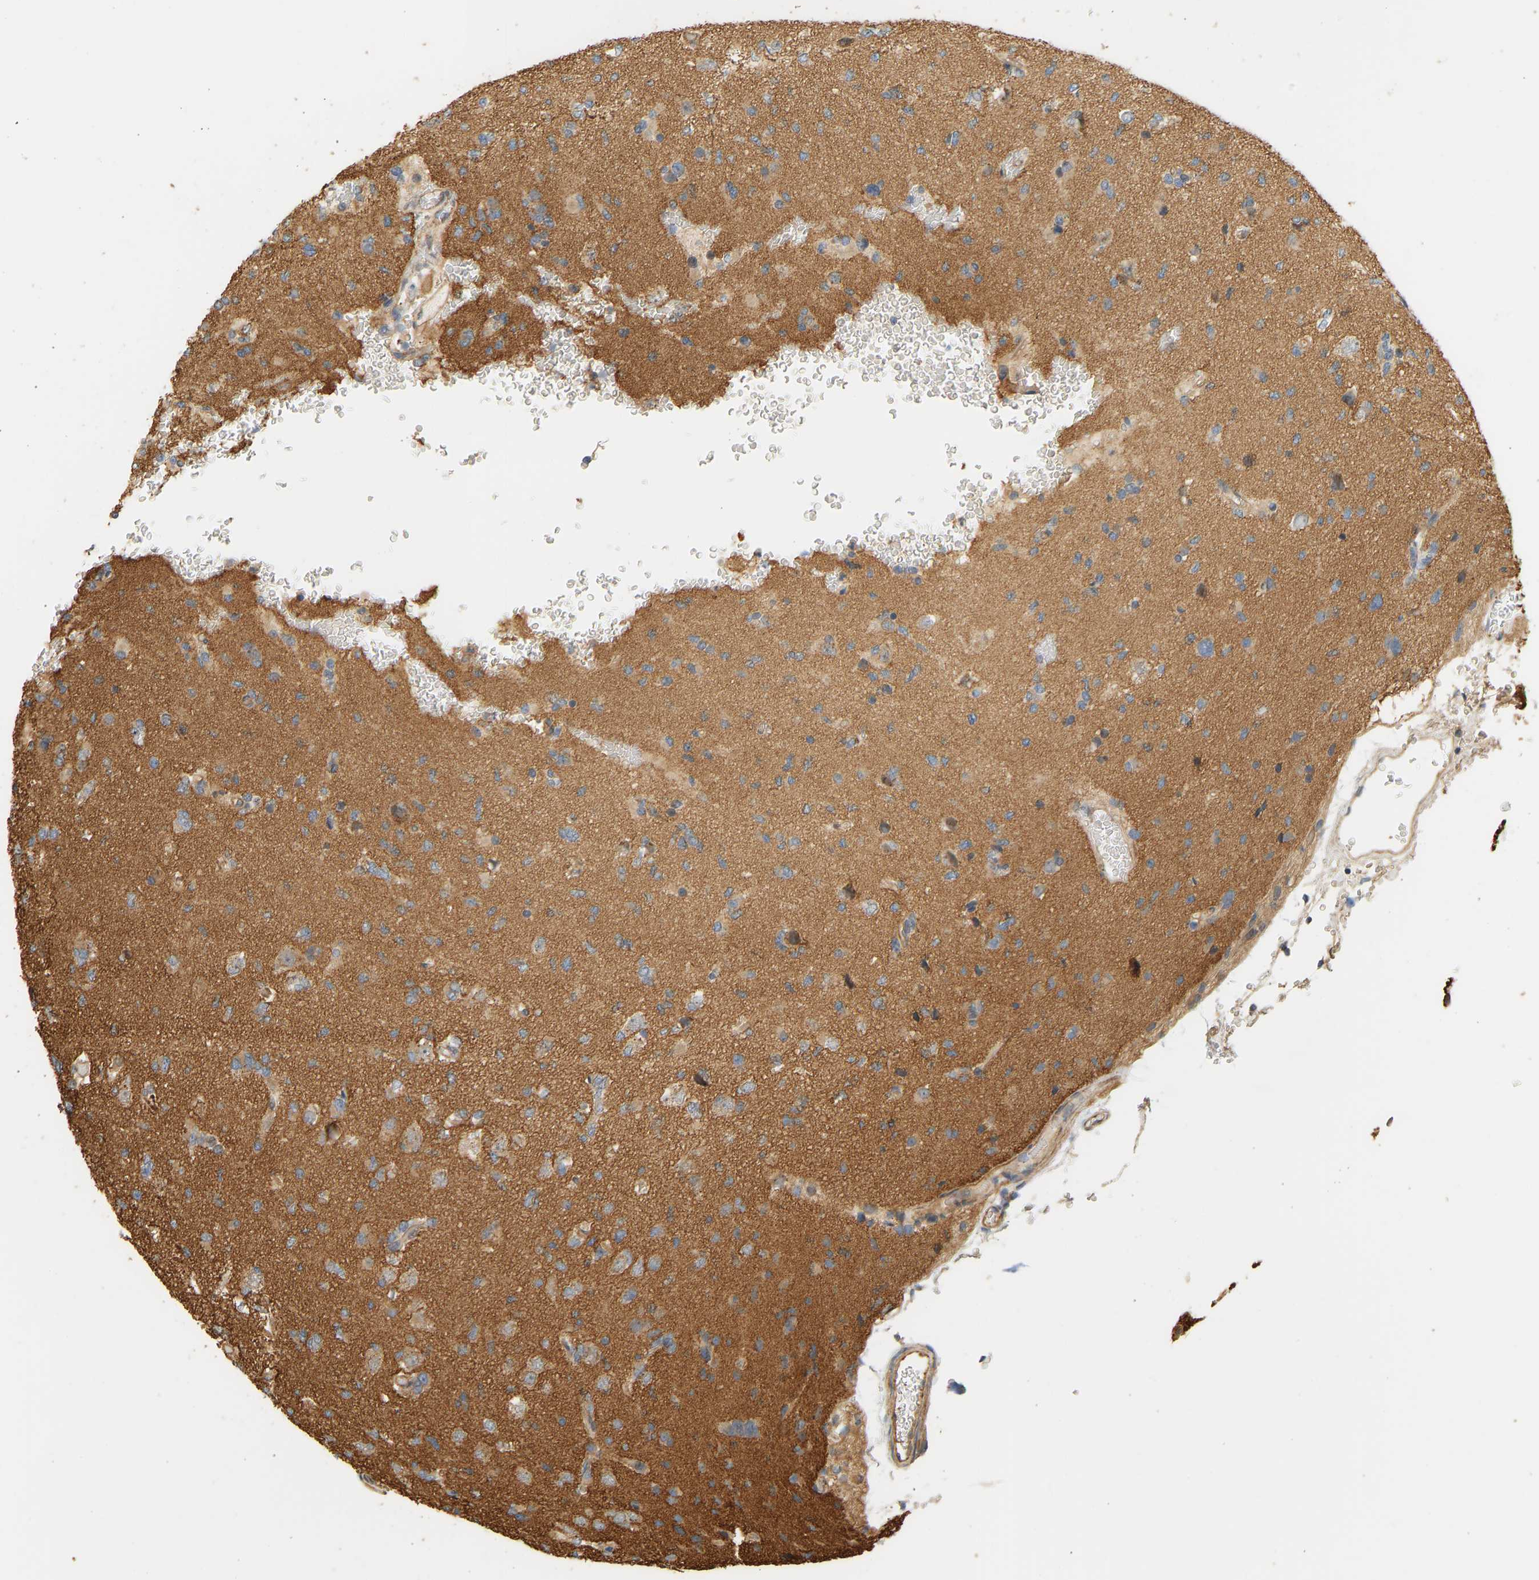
{"staining": {"intensity": "weak", "quantity": "<25%", "location": "cytoplasmic/membranous"}, "tissue": "glioma", "cell_type": "Tumor cells", "image_type": "cancer", "snomed": [{"axis": "morphology", "description": "Glioma, malignant, Low grade"}, {"axis": "topography", "description": "Brain"}], "caption": "The photomicrograph displays no staining of tumor cells in malignant glioma (low-grade).", "gene": "CEP57", "patient": {"sex": "female", "age": 22}}